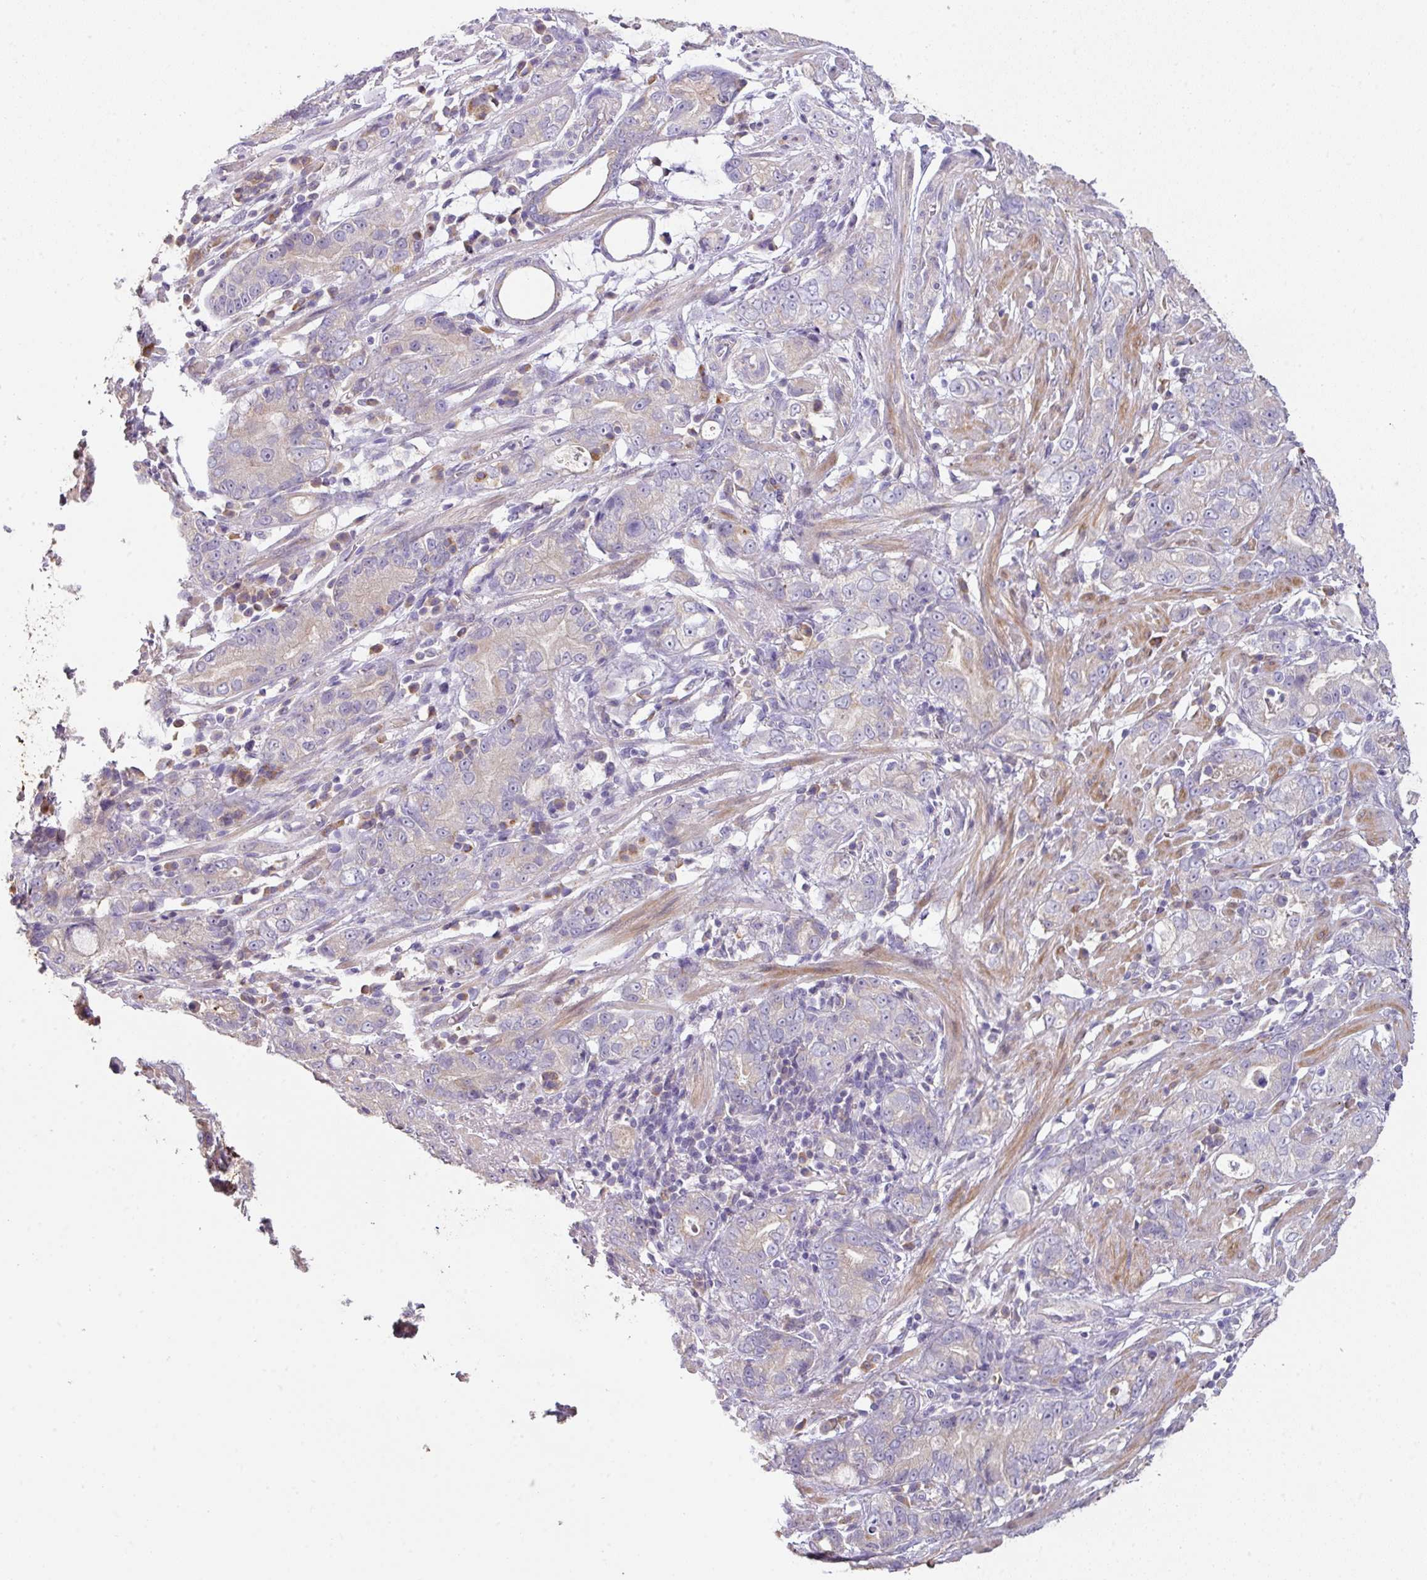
{"staining": {"intensity": "weak", "quantity": "<25%", "location": "cytoplasmic/membranous"}, "tissue": "stomach cancer", "cell_type": "Tumor cells", "image_type": "cancer", "snomed": [{"axis": "morphology", "description": "Adenocarcinoma, NOS"}, {"axis": "topography", "description": "Stomach"}], "caption": "The image shows no staining of tumor cells in stomach cancer.", "gene": "ZNF266", "patient": {"sex": "male", "age": 55}}